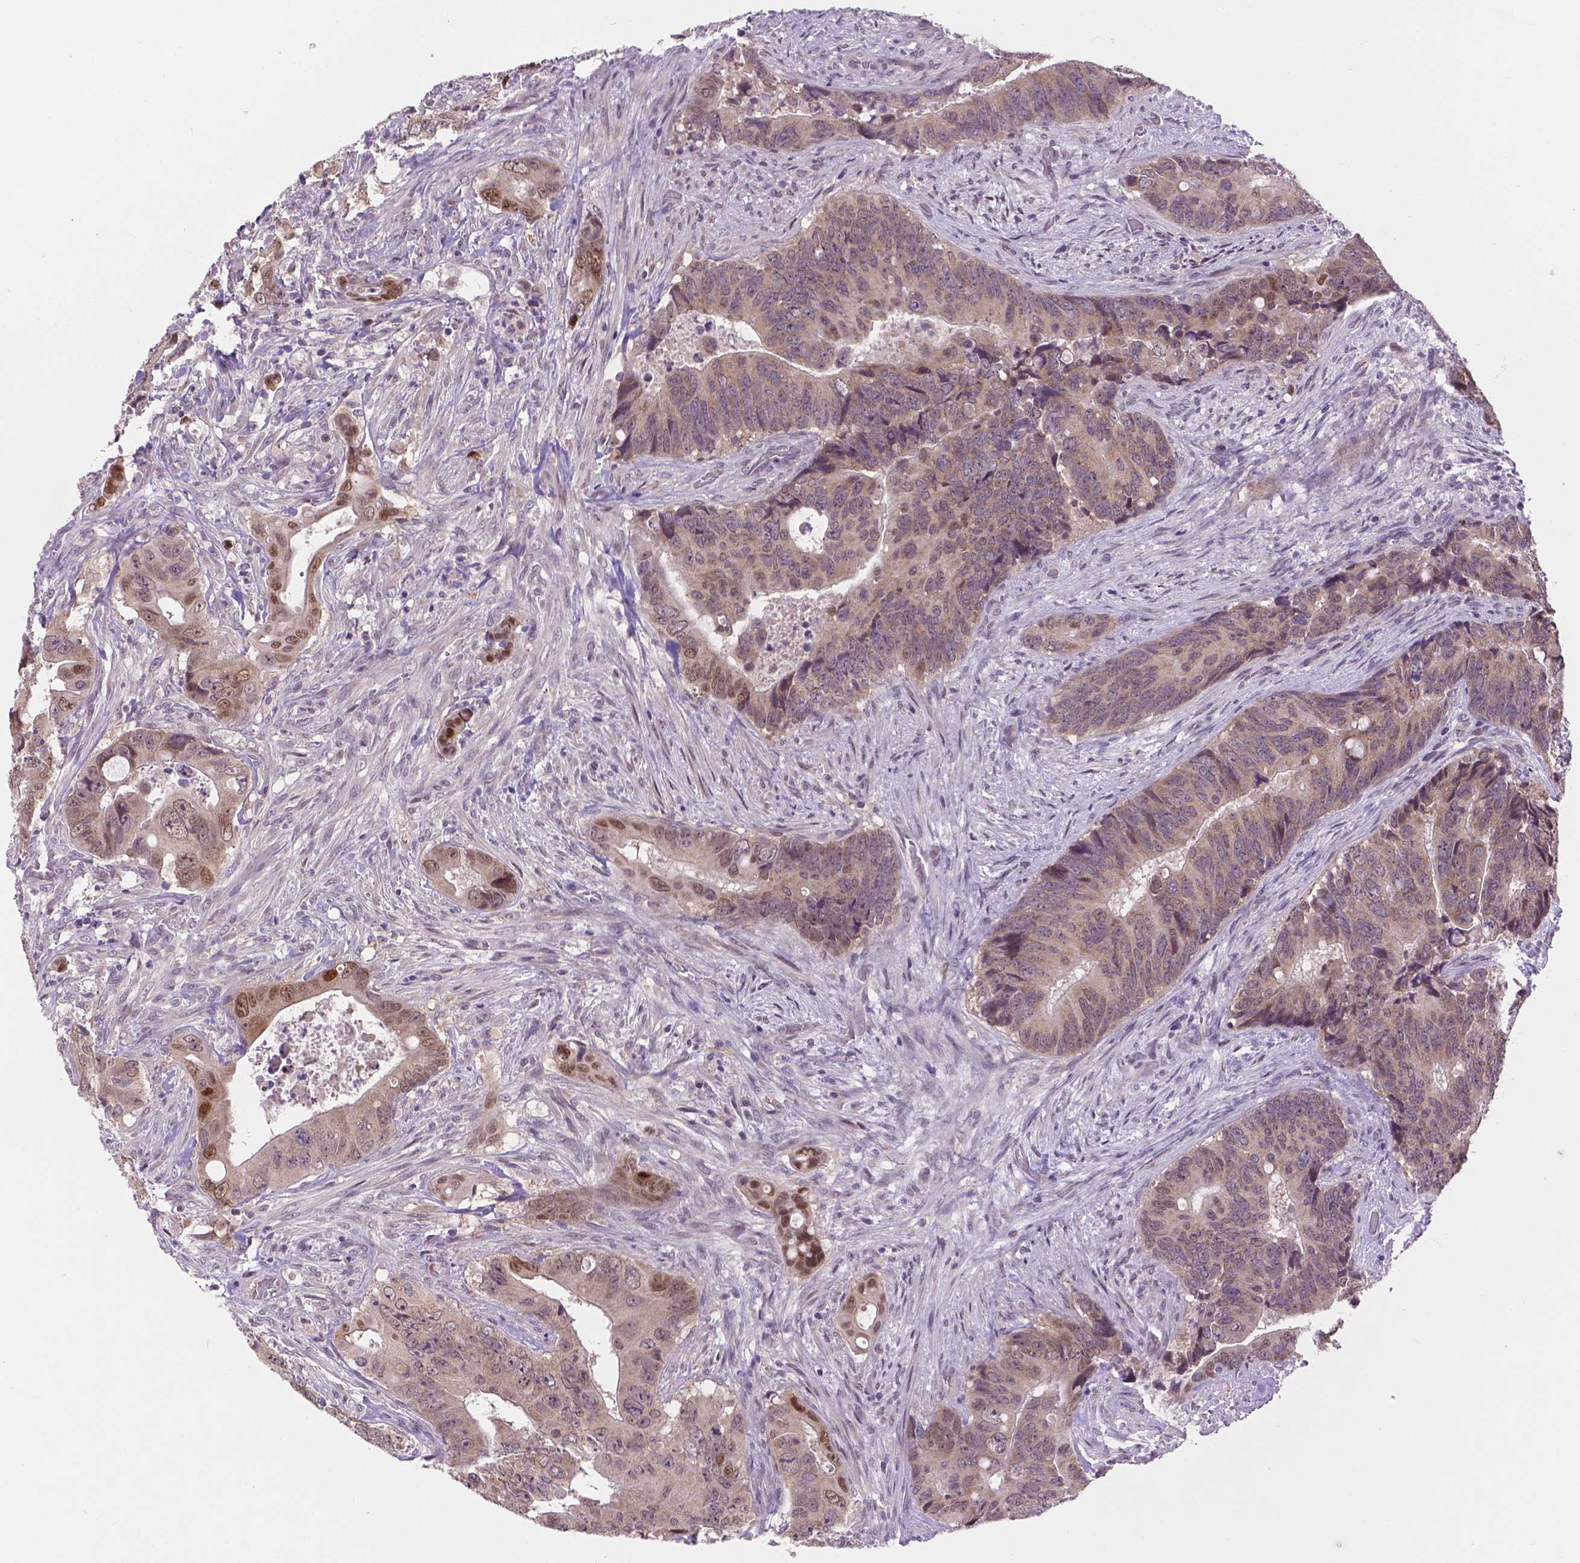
{"staining": {"intensity": "weak", "quantity": "<25%", "location": "nuclear"}, "tissue": "colorectal cancer", "cell_type": "Tumor cells", "image_type": "cancer", "snomed": [{"axis": "morphology", "description": "Adenocarcinoma, NOS"}, {"axis": "topography", "description": "Rectum"}], "caption": "Immunohistochemistry (IHC) micrograph of neoplastic tissue: human colorectal cancer stained with DAB (3,3'-diaminobenzidine) shows no significant protein expression in tumor cells.", "gene": "IRF6", "patient": {"sex": "male", "age": 78}}